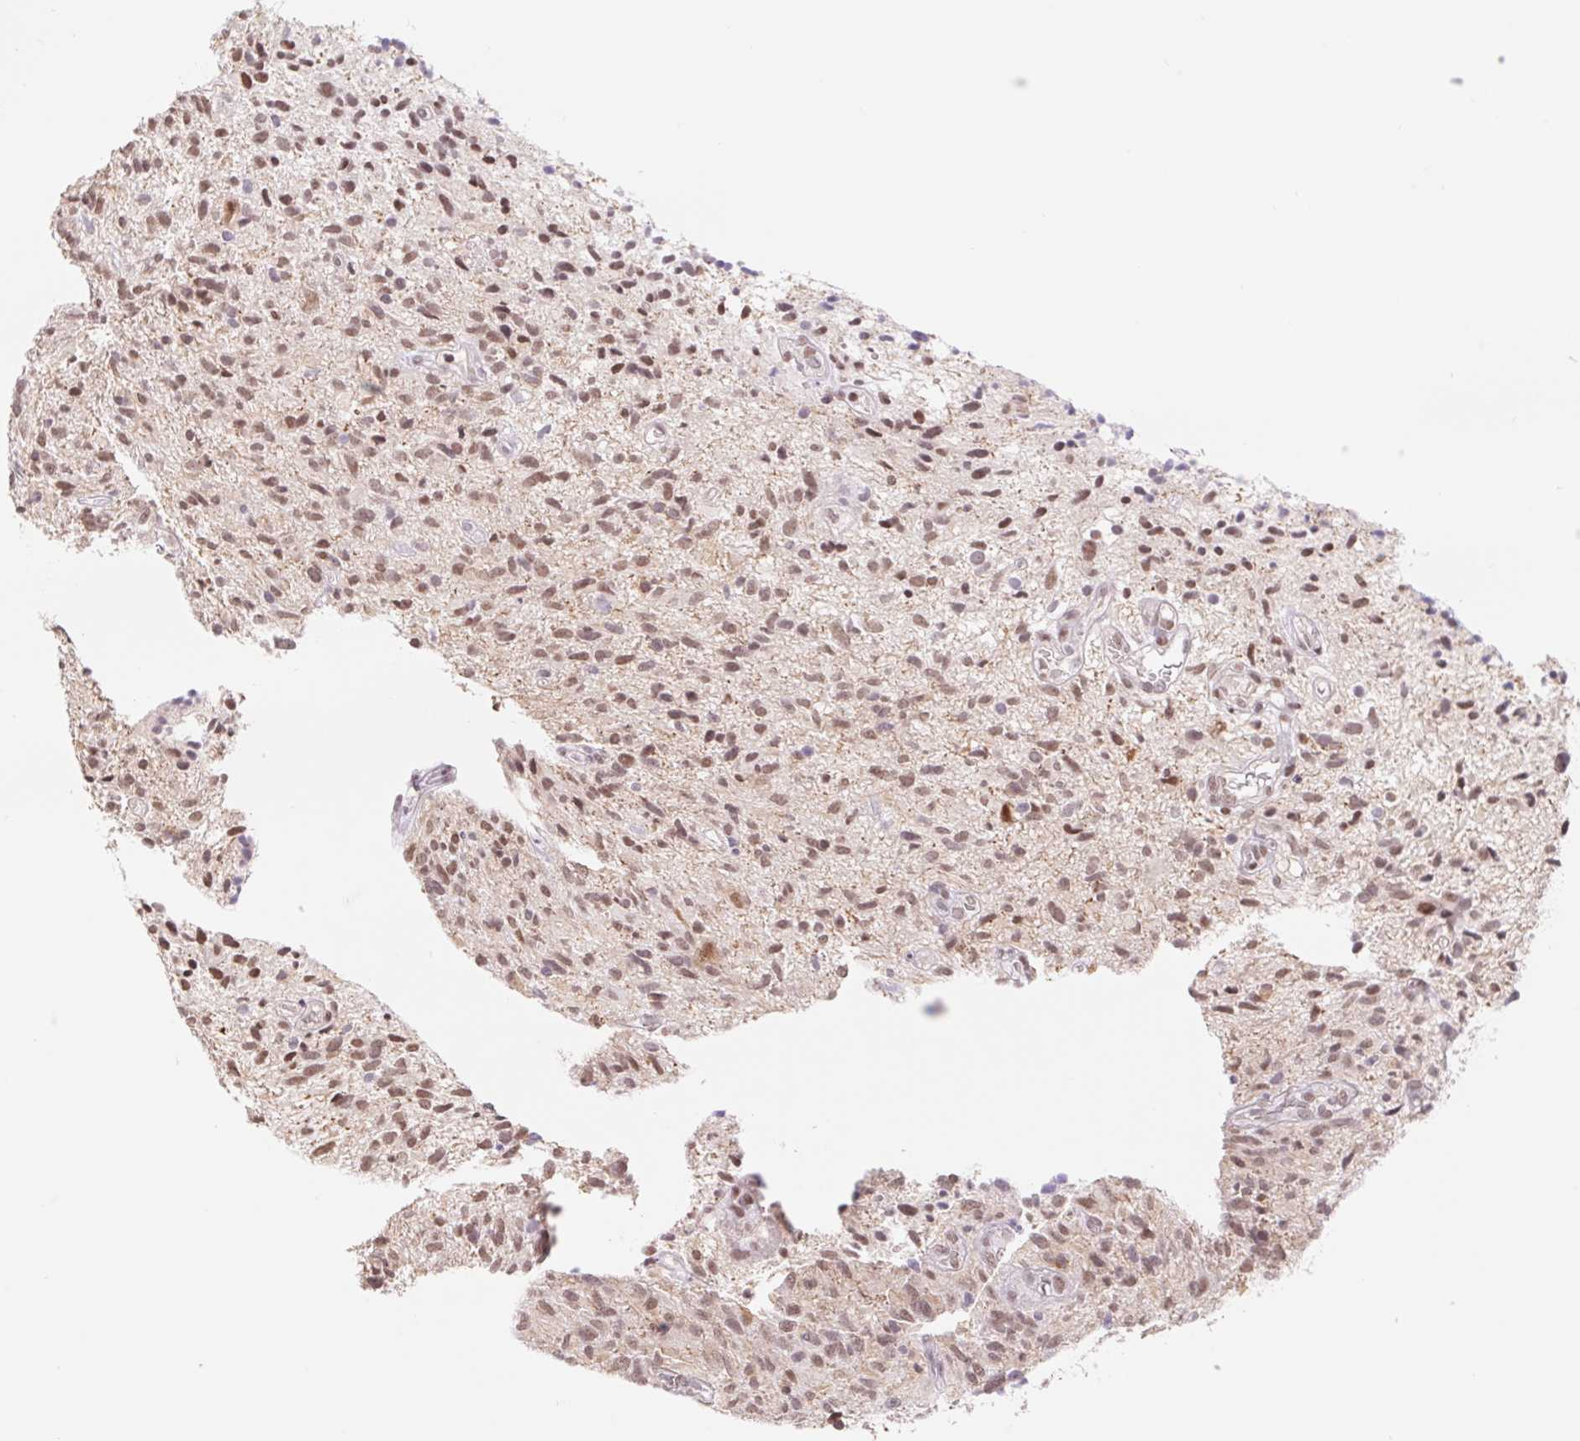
{"staining": {"intensity": "moderate", "quantity": ">75%", "location": "nuclear"}, "tissue": "glioma", "cell_type": "Tumor cells", "image_type": "cancer", "snomed": [{"axis": "morphology", "description": "Glioma, malignant, High grade"}, {"axis": "topography", "description": "Brain"}], "caption": "Tumor cells reveal medium levels of moderate nuclear staining in about >75% of cells in human malignant glioma (high-grade). The staining was performed using DAB, with brown indicating positive protein expression. Nuclei are stained blue with hematoxylin.", "gene": "TRERF1", "patient": {"sex": "male", "age": 75}}